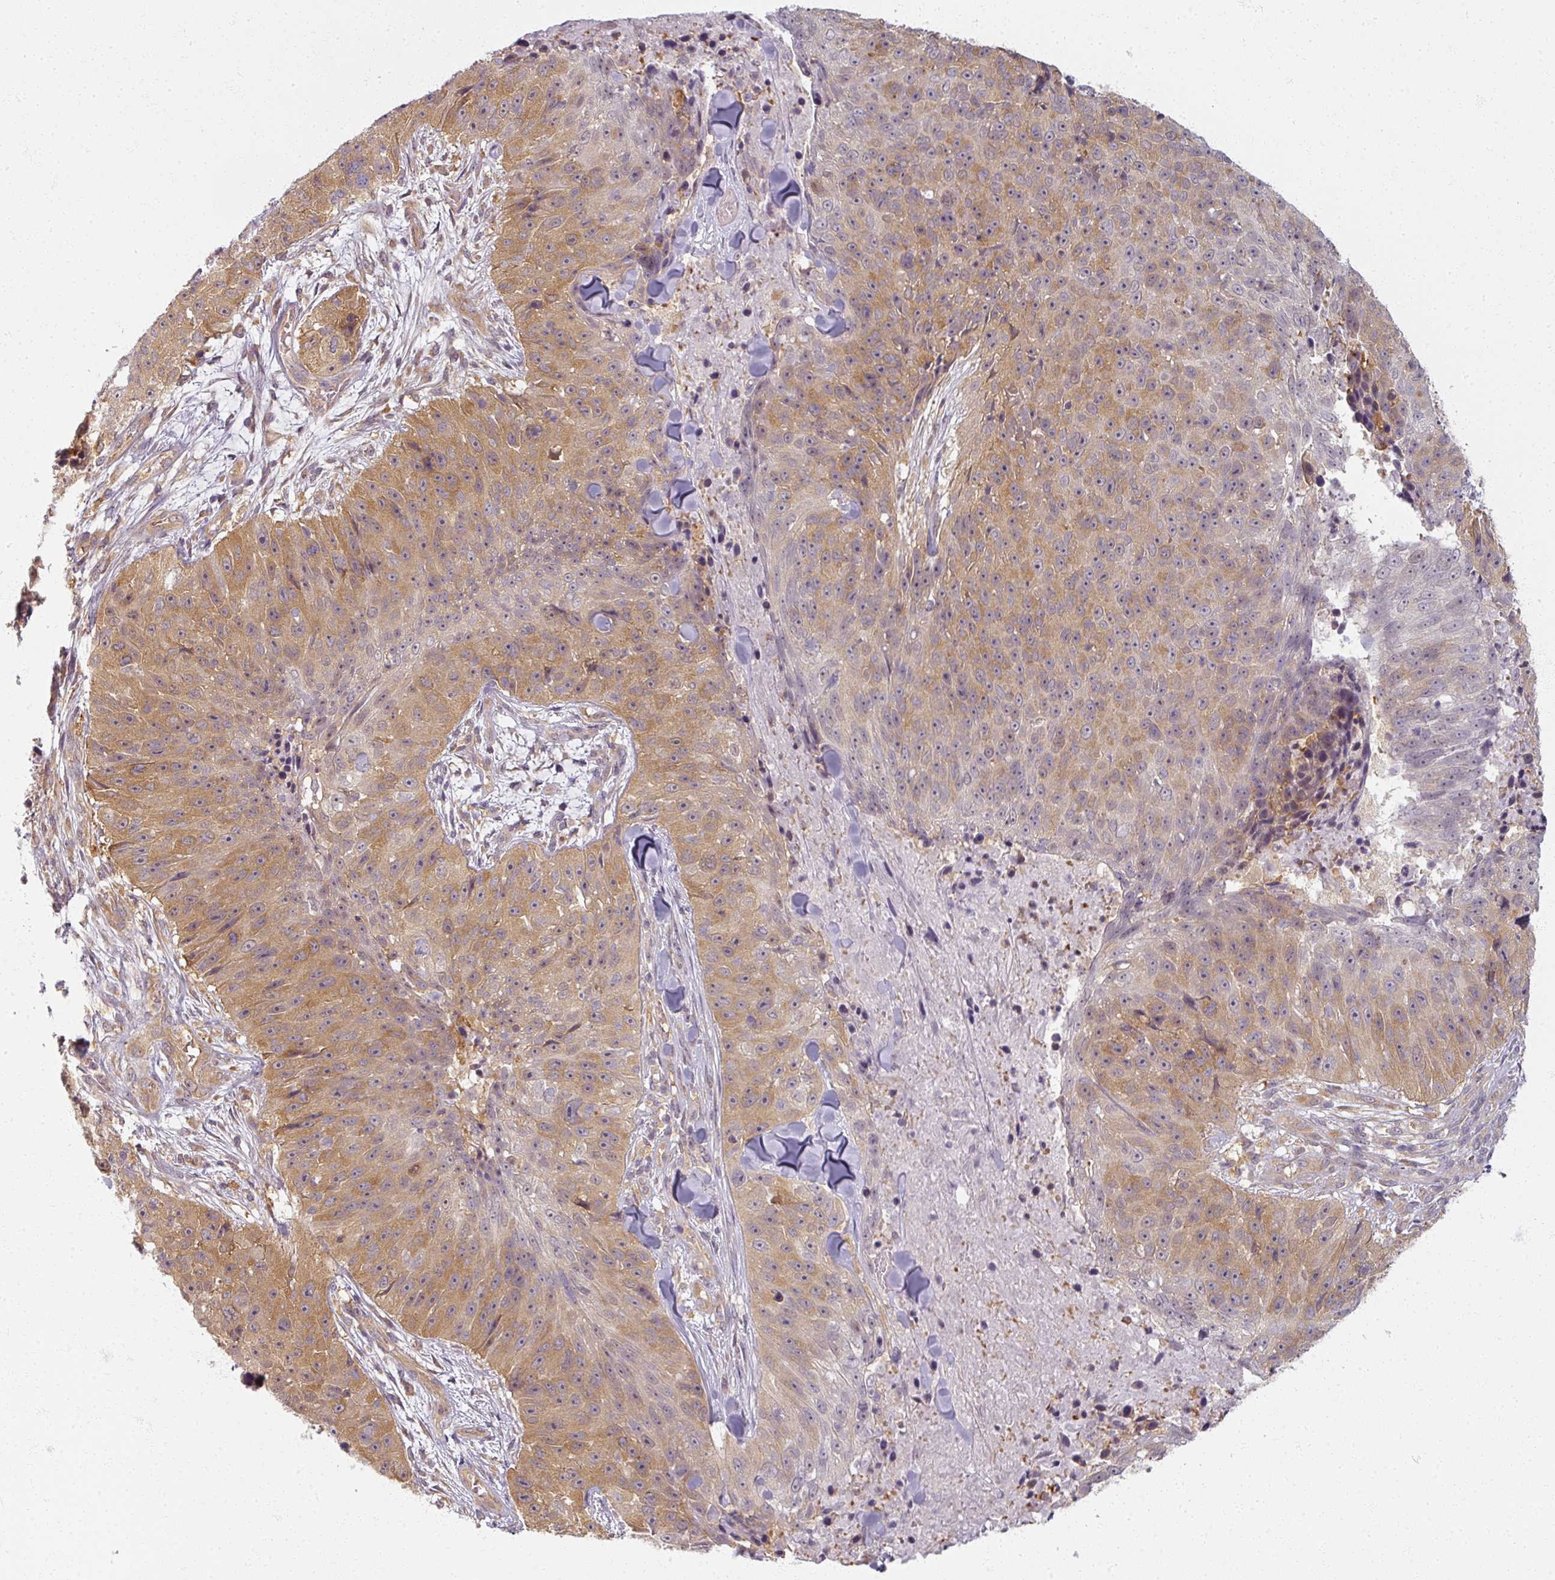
{"staining": {"intensity": "moderate", "quantity": ">75%", "location": "cytoplasmic/membranous"}, "tissue": "skin cancer", "cell_type": "Tumor cells", "image_type": "cancer", "snomed": [{"axis": "morphology", "description": "Squamous cell carcinoma, NOS"}, {"axis": "topography", "description": "Skin"}], "caption": "IHC micrograph of neoplastic tissue: skin cancer (squamous cell carcinoma) stained using IHC reveals medium levels of moderate protein expression localized specifically in the cytoplasmic/membranous of tumor cells, appearing as a cytoplasmic/membranous brown color.", "gene": "AGPAT4", "patient": {"sex": "female", "age": 87}}